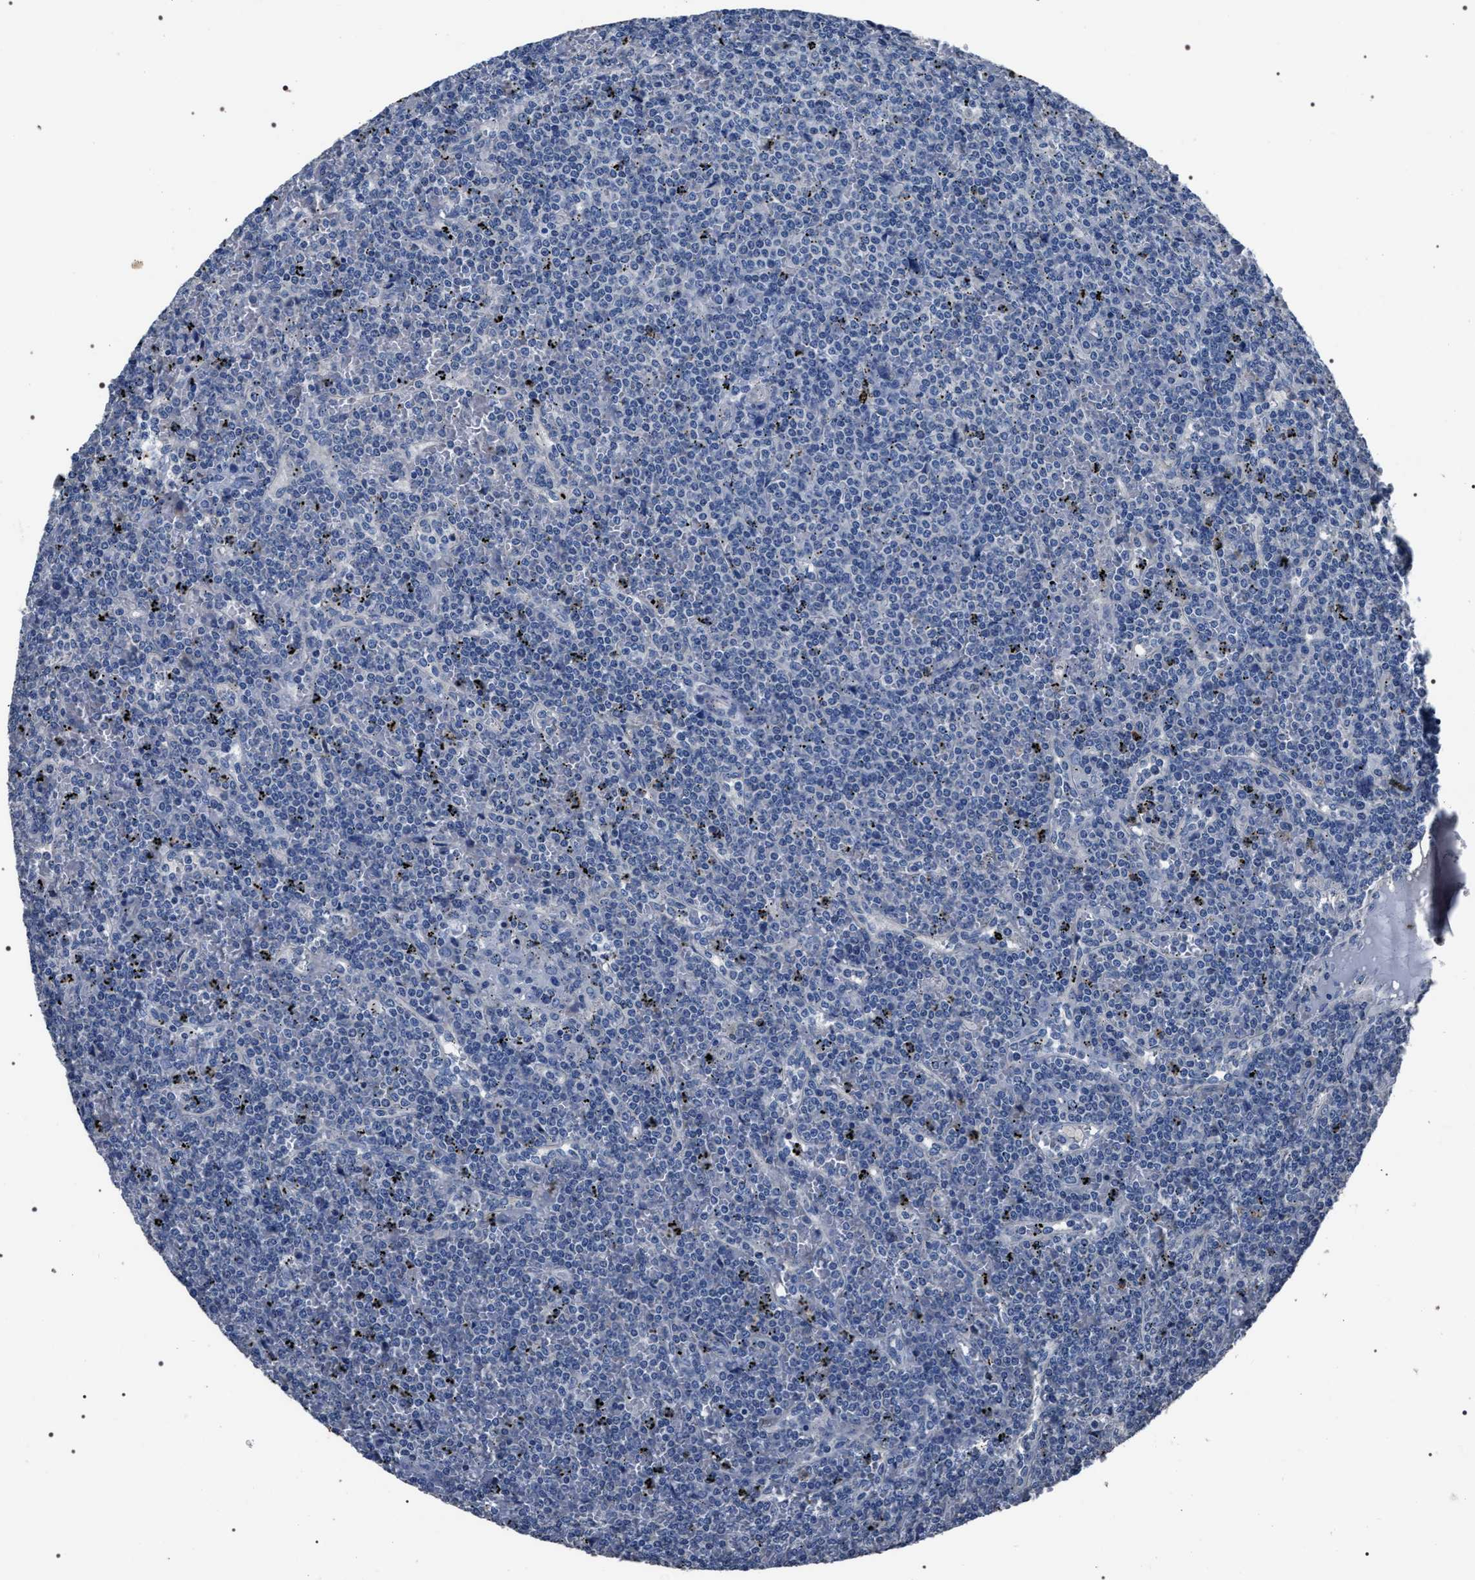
{"staining": {"intensity": "negative", "quantity": "none", "location": "none"}, "tissue": "lymphoma", "cell_type": "Tumor cells", "image_type": "cancer", "snomed": [{"axis": "morphology", "description": "Malignant lymphoma, non-Hodgkin's type, Low grade"}, {"axis": "topography", "description": "Spleen"}], "caption": "Protein analysis of lymphoma reveals no significant staining in tumor cells.", "gene": "TRIM54", "patient": {"sex": "female", "age": 19}}